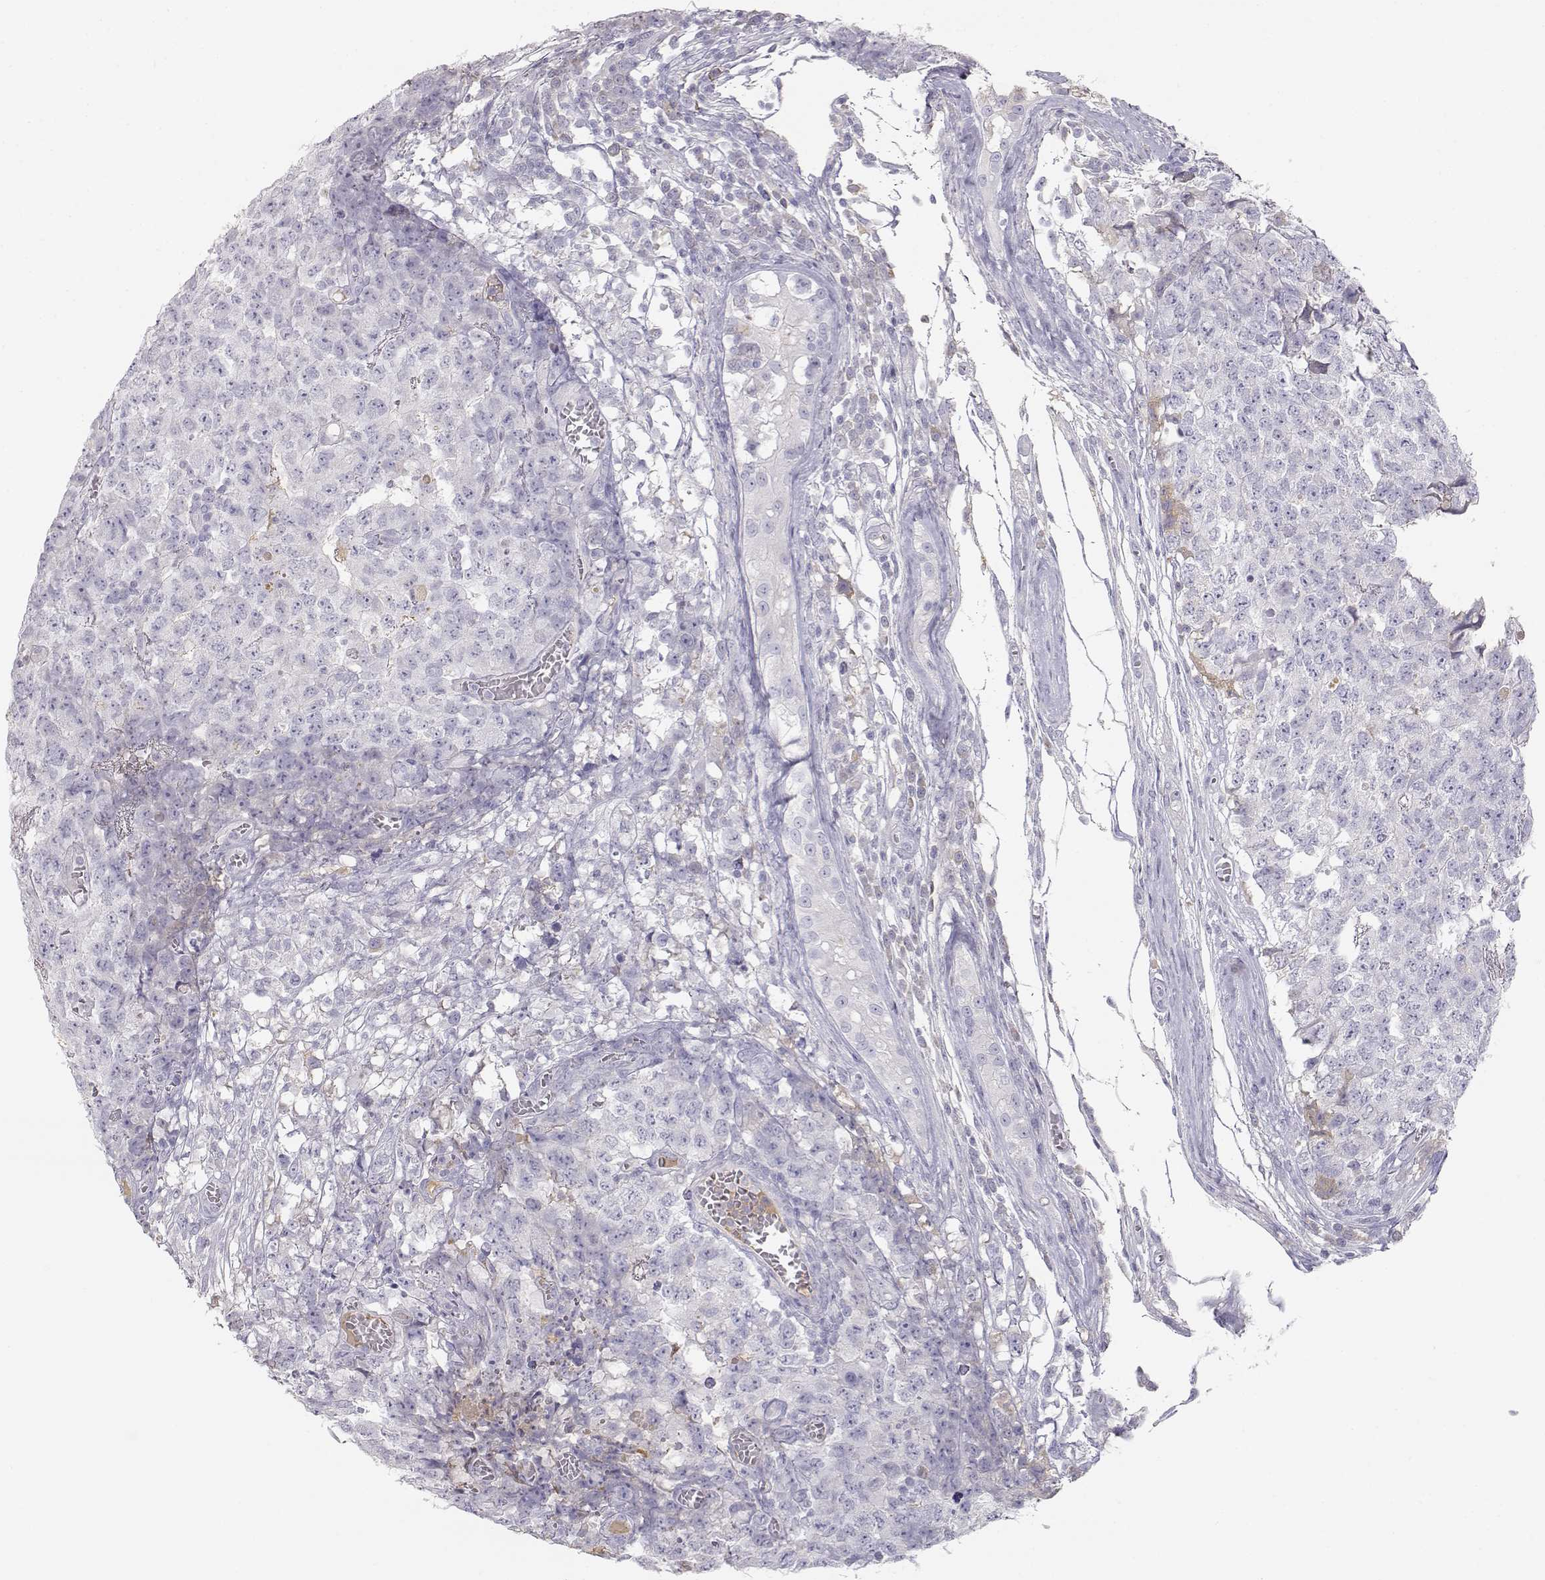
{"staining": {"intensity": "weak", "quantity": "<25%", "location": "cytoplasmic/membranous"}, "tissue": "testis cancer", "cell_type": "Tumor cells", "image_type": "cancer", "snomed": [{"axis": "morphology", "description": "Carcinoma, Embryonal, NOS"}, {"axis": "topography", "description": "Testis"}], "caption": "High power microscopy photomicrograph of an immunohistochemistry micrograph of testis cancer, revealing no significant expression in tumor cells.", "gene": "SLCO6A1", "patient": {"sex": "male", "age": 23}}